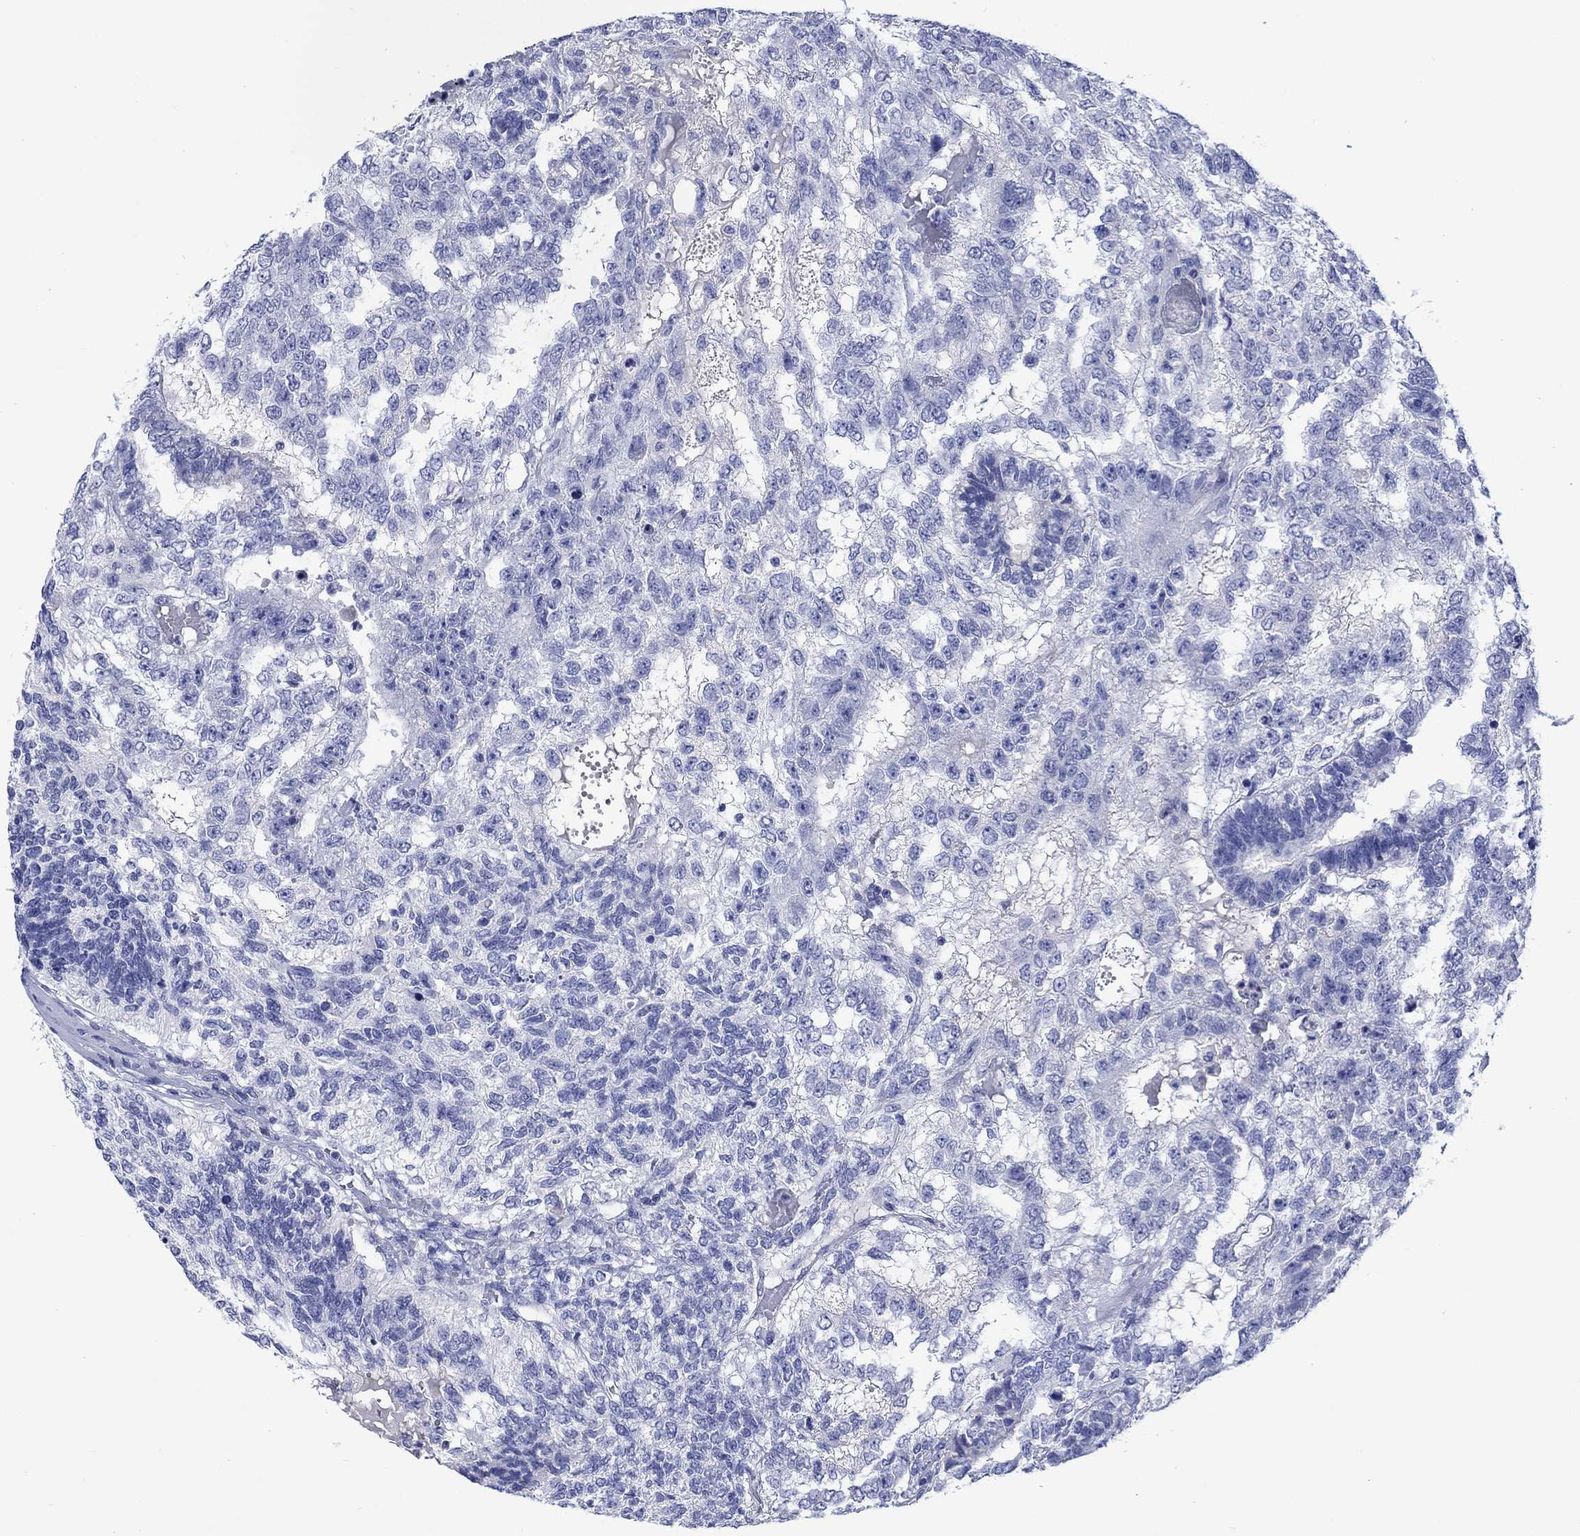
{"staining": {"intensity": "negative", "quantity": "none", "location": "none"}, "tissue": "testis cancer", "cell_type": "Tumor cells", "image_type": "cancer", "snomed": [{"axis": "morphology", "description": "Seminoma, NOS"}, {"axis": "morphology", "description": "Carcinoma, Embryonal, NOS"}, {"axis": "topography", "description": "Testis"}], "caption": "Immunohistochemistry (IHC) histopathology image of neoplastic tissue: embryonal carcinoma (testis) stained with DAB displays no significant protein staining in tumor cells. The staining is performed using DAB brown chromogen with nuclei counter-stained in using hematoxylin.", "gene": "CACNG3", "patient": {"sex": "male", "age": 41}}